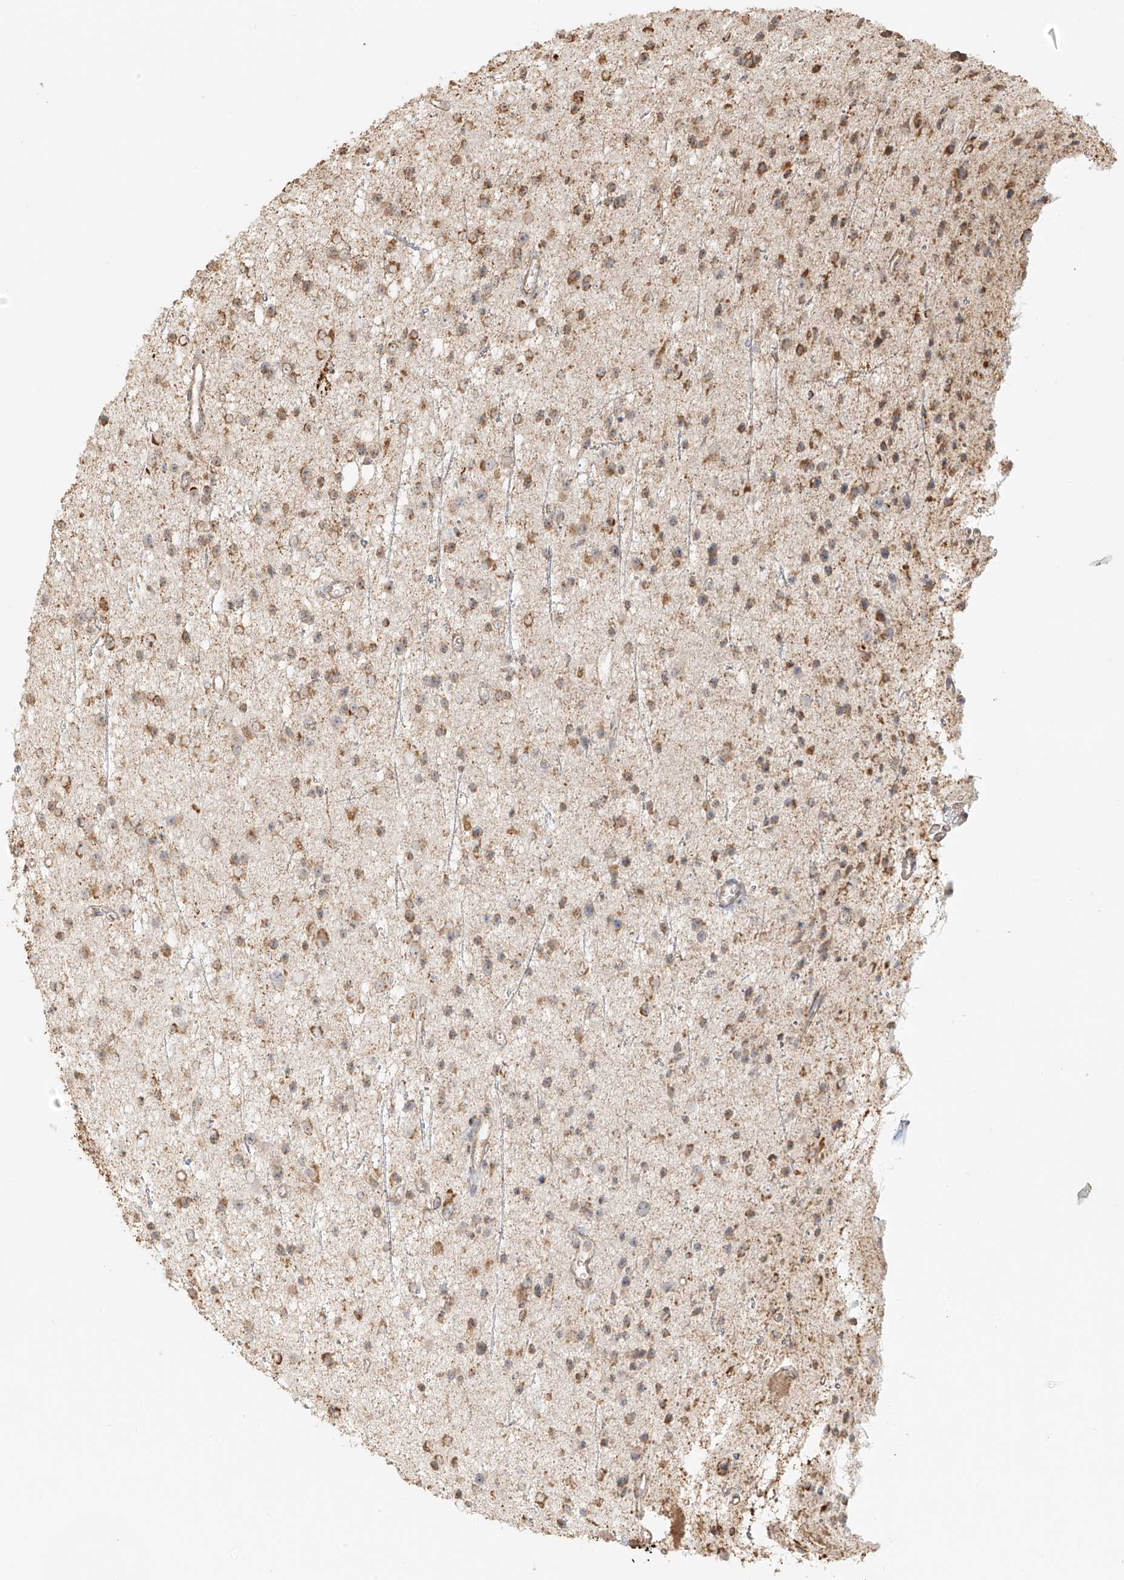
{"staining": {"intensity": "moderate", "quantity": "25%-75%", "location": "cytoplasmic/membranous"}, "tissue": "glioma", "cell_type": "Tumor cells", "image_type": "cancer", "snomed": [{"axis": "morphology", "description": "Glioma, malignant, Low grade"}, {"axis": "topography", "description": "Cerebral cortex"}], "caption": "Immunohistochemistry (DAB (3,3'-diaminobenzidine)) staining of malignant glioma (low-grade) displays moderate cytoplasmic/membranous protein staining in about 25%-75% of tumor cells. (Brightfield microscopy of DAB IHC at high magnification).", "gene": "MIPEP", "patient": {"sex": "female", "age": 39}}